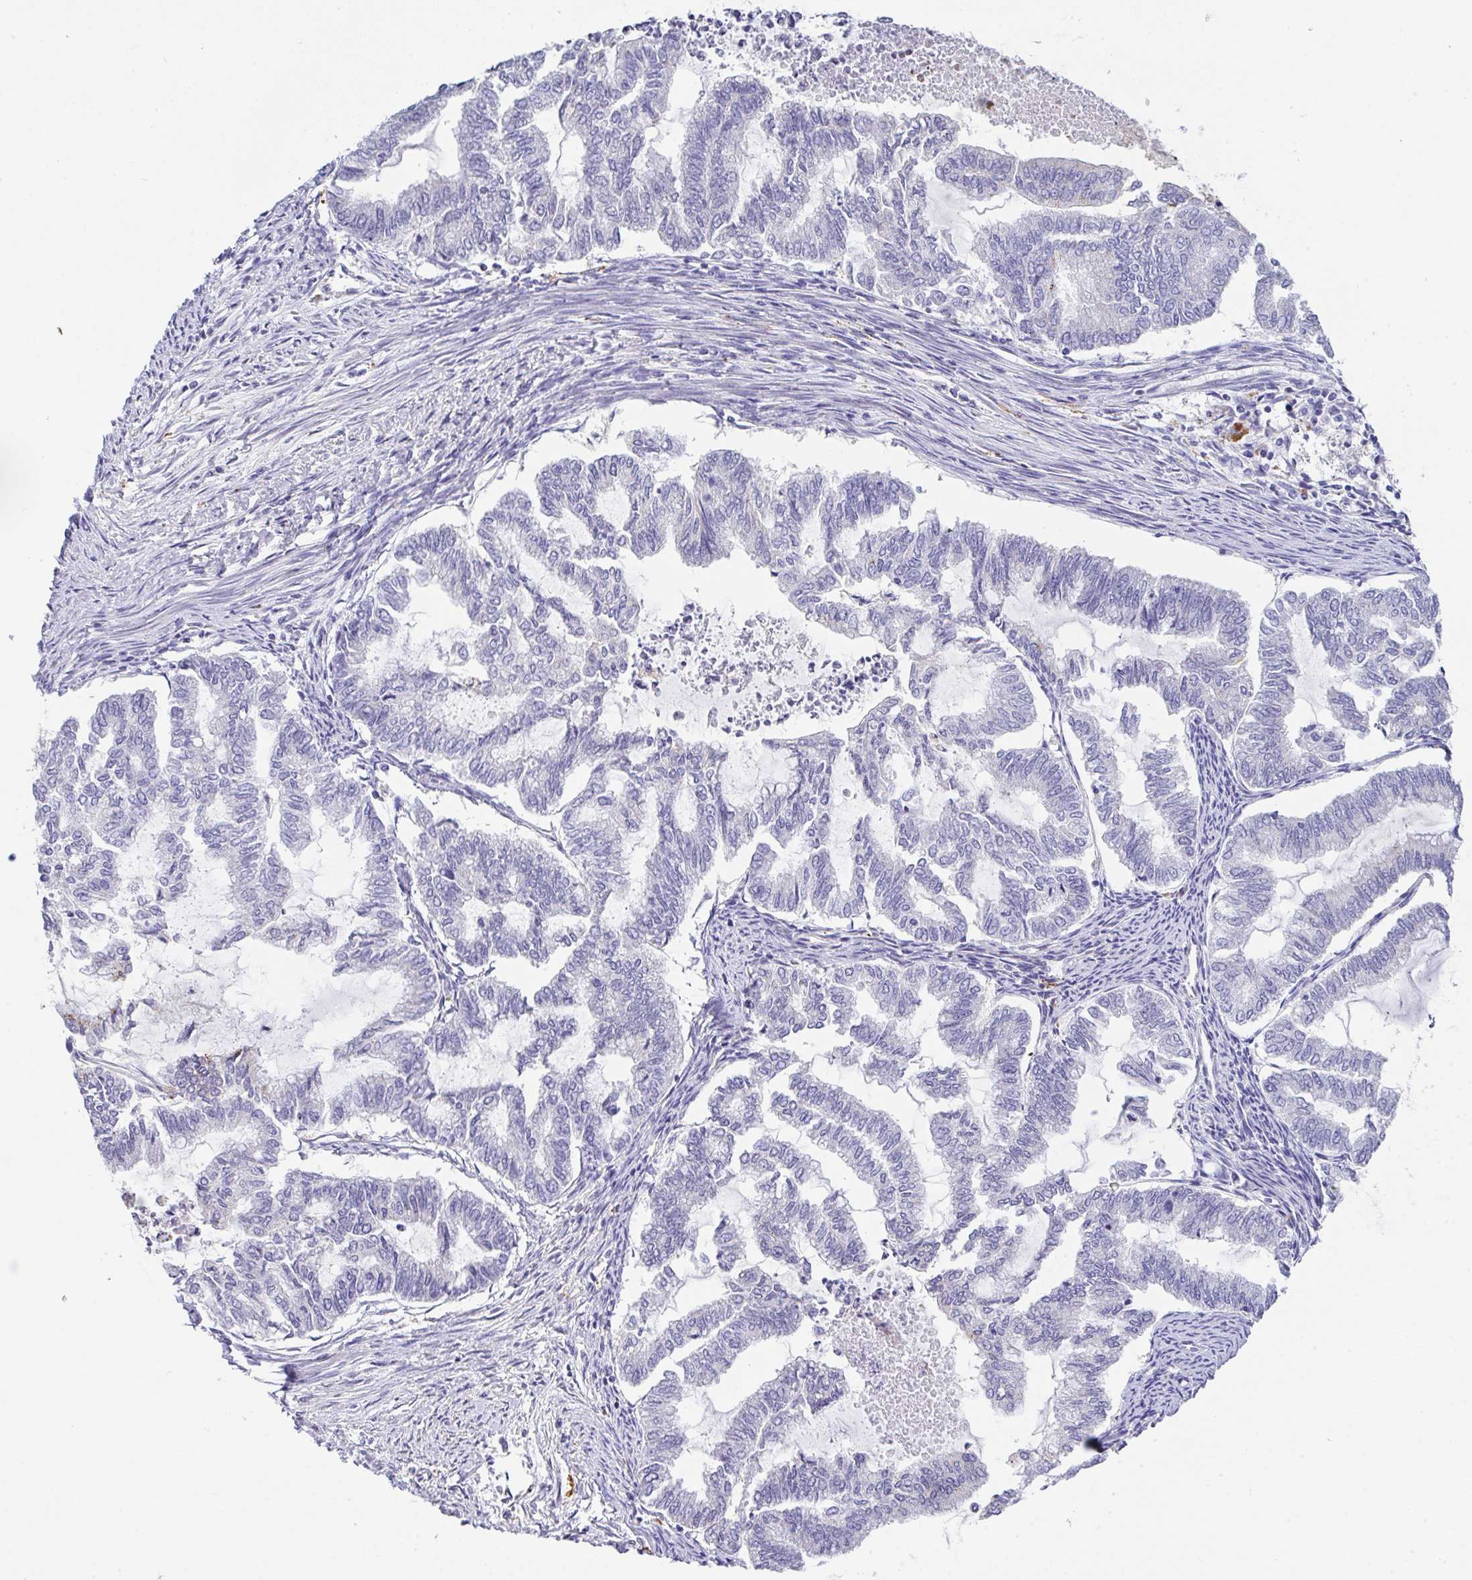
{"staining": {"intensity": "negative", "quantity": "none", "location": "none"}, "tissue": "endometrial cancer", "cell_type": "Tumor cells", "image_type": "cancer", "snomed": [{"axis": "morphology", "description": "Adenocarcinoma, NOS"}, {"axis": "topography", "description": "Endometrium"}], "caption": "An immunohistochemistry histopathology image of endometrial adenocarcinoma is shown. There is no staining in tumor cells of endometrial adenocarcinoma.", "gene": "EPN3", "patient": {"sex": "female", "age": 79}}